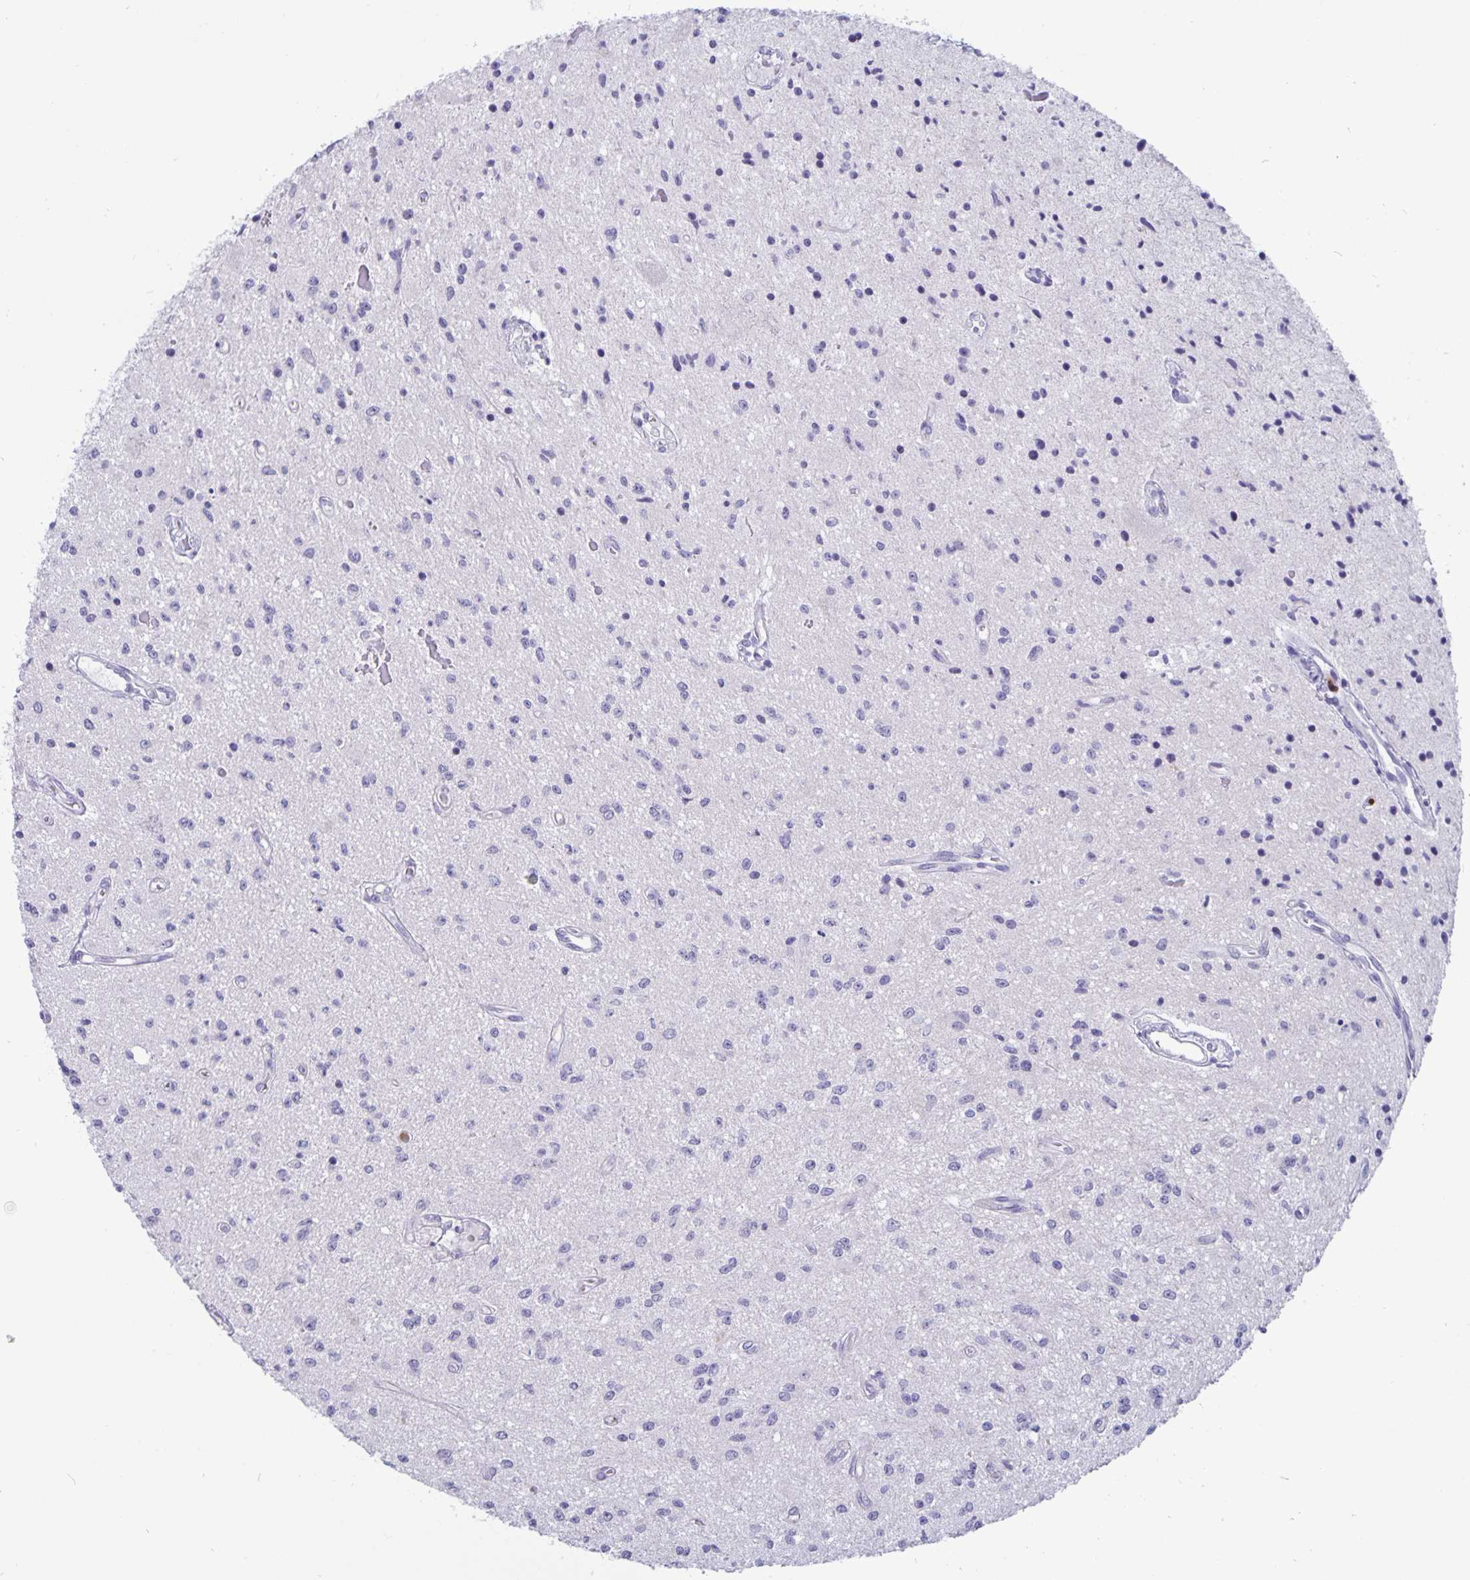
{"staining": {"intensity": "negative", "quantity": "none", "location": "none"}, "tissue": "glioma", "cell_type": "Tumor cells", "image_type": "cancer", "snomed": [{"axis": "morphology", "description": "Glioma, malignant, Low grade"}, {"axis": "topography", "description": "Cerebellum"}], "caption": "There is no significant staining in tumor cells of malignant low-grade glioma. Brightfield microscopy of IHC stained with DAB (brown) and hematoxylin (blue), captured at high magnification.", "gene": "PLCB3", "patient": {"sex": "female", "age": 14}}